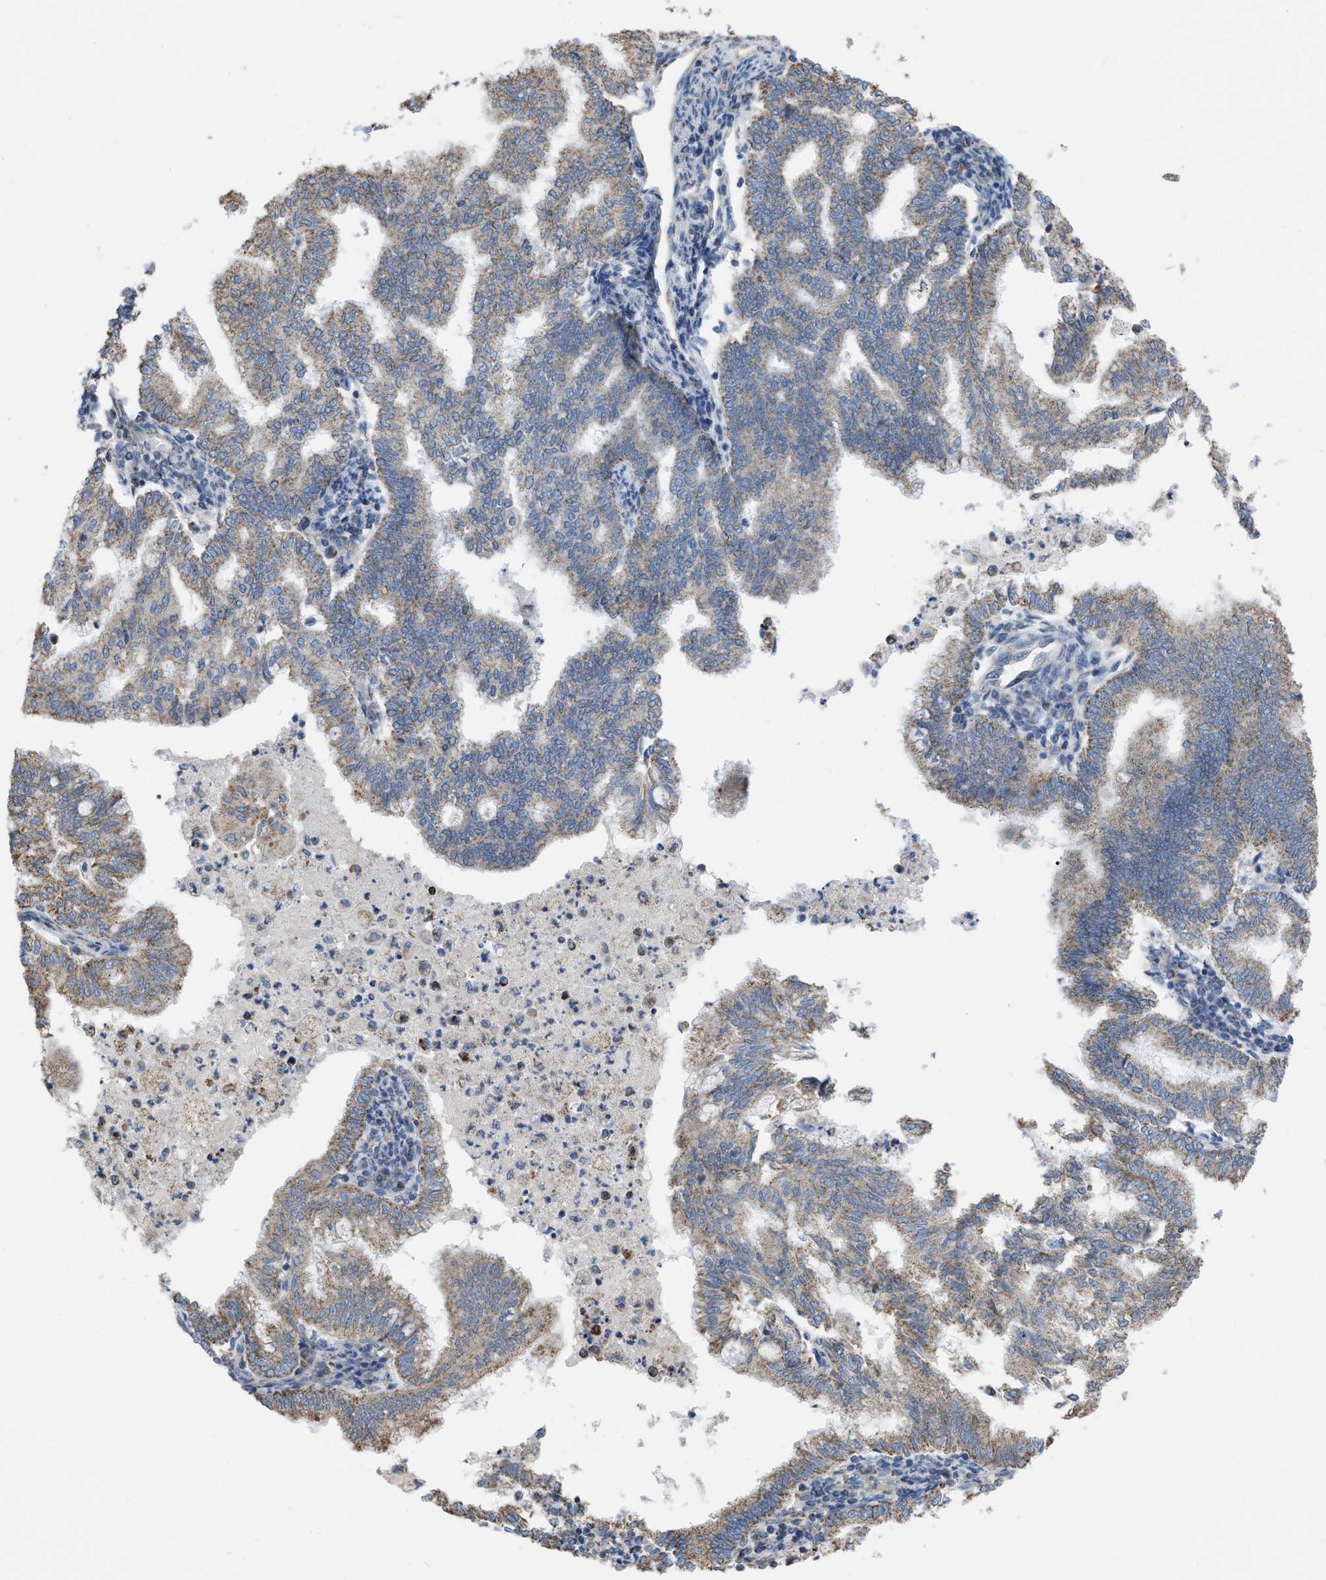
{"staining": {"intensity": "weak", "quantity": ">75%", "location": "cytoplasmic/membranous"}, "tissue": "endometrial cancer", "cell_type": "Tumor cells", "image_type": "cancer", "snomed": [{"axis": "morphology", "description": "Polyp, NOS"}, {"axis": "morphology", "description": "Adenocarcinoma, NOS"}, {"axis": "morphology", "description": "Adenoma, NOS"}, {"axis": "topography", "description": "Endometrium"}], "caption": "The immunohistochemical stain highlights weak cytoplasmic/membranous staining in tumor cells of endometrial cancer tissue.", "gene": "BCL10", "patient": {"sex": "female", "age": 79}}